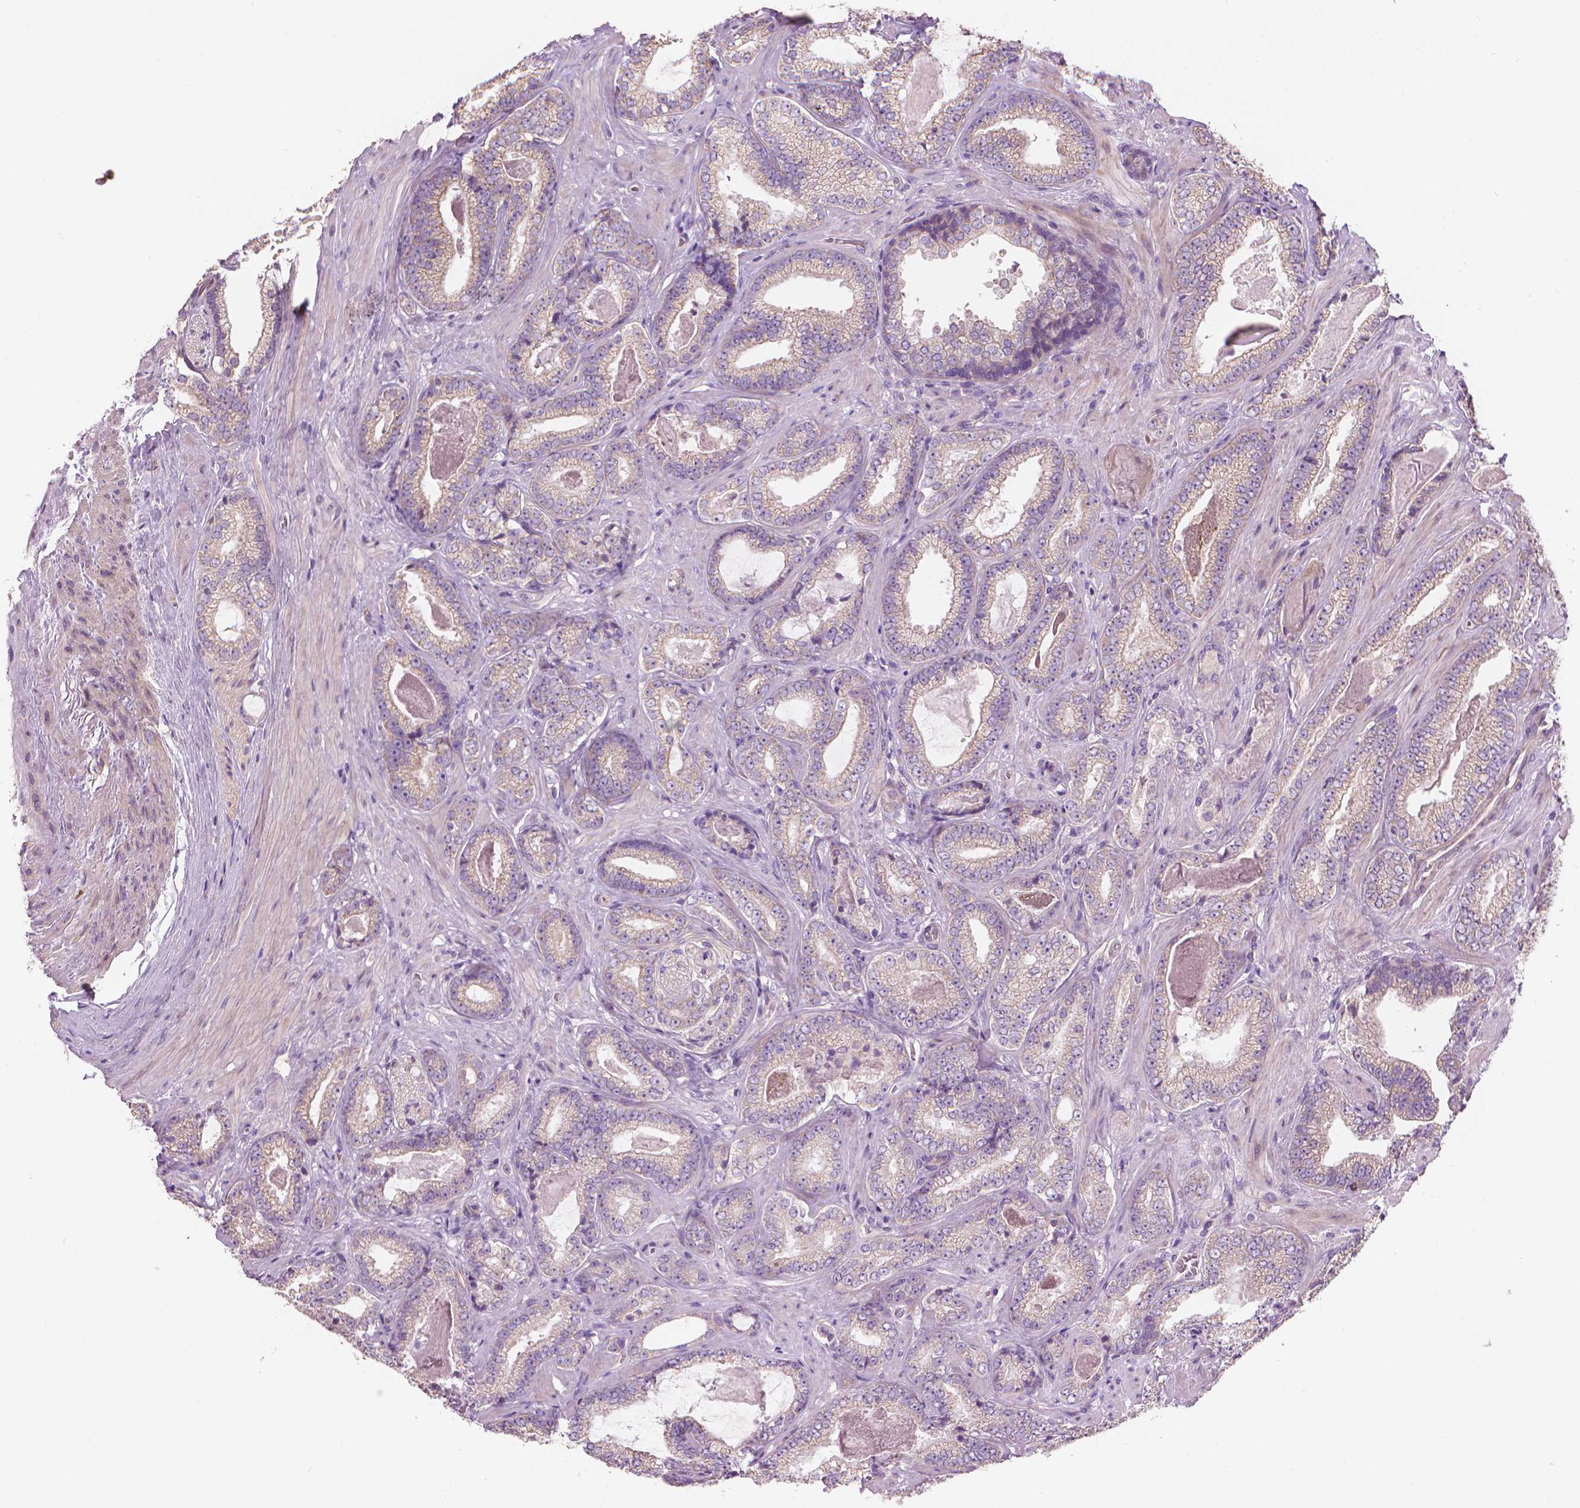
{"staining": {"intensity": "weak", "quantity": ">75%", "location": "cytoplasmic/membranous"}, "tissue": "prostate cancer", "cell_type": "Tumor cells", "image_type": "cancer", "snomed": [{"axis": "morphology", "description": "Adenocarcinoma, Low grade"}, {"axis": "topography", "description": "Prostate"}], "caption": "Protein staining demonstrates weak cytoplasmic/membranous expression in approximately >75% of tumor cells in prostate cancer (adenocarcinoma (low-grade)). (DAB IHC, brown staining for protein, blue staining for nuclei).", "gene": "TTC29", "patient": {"sex": "male", "age": 61}}